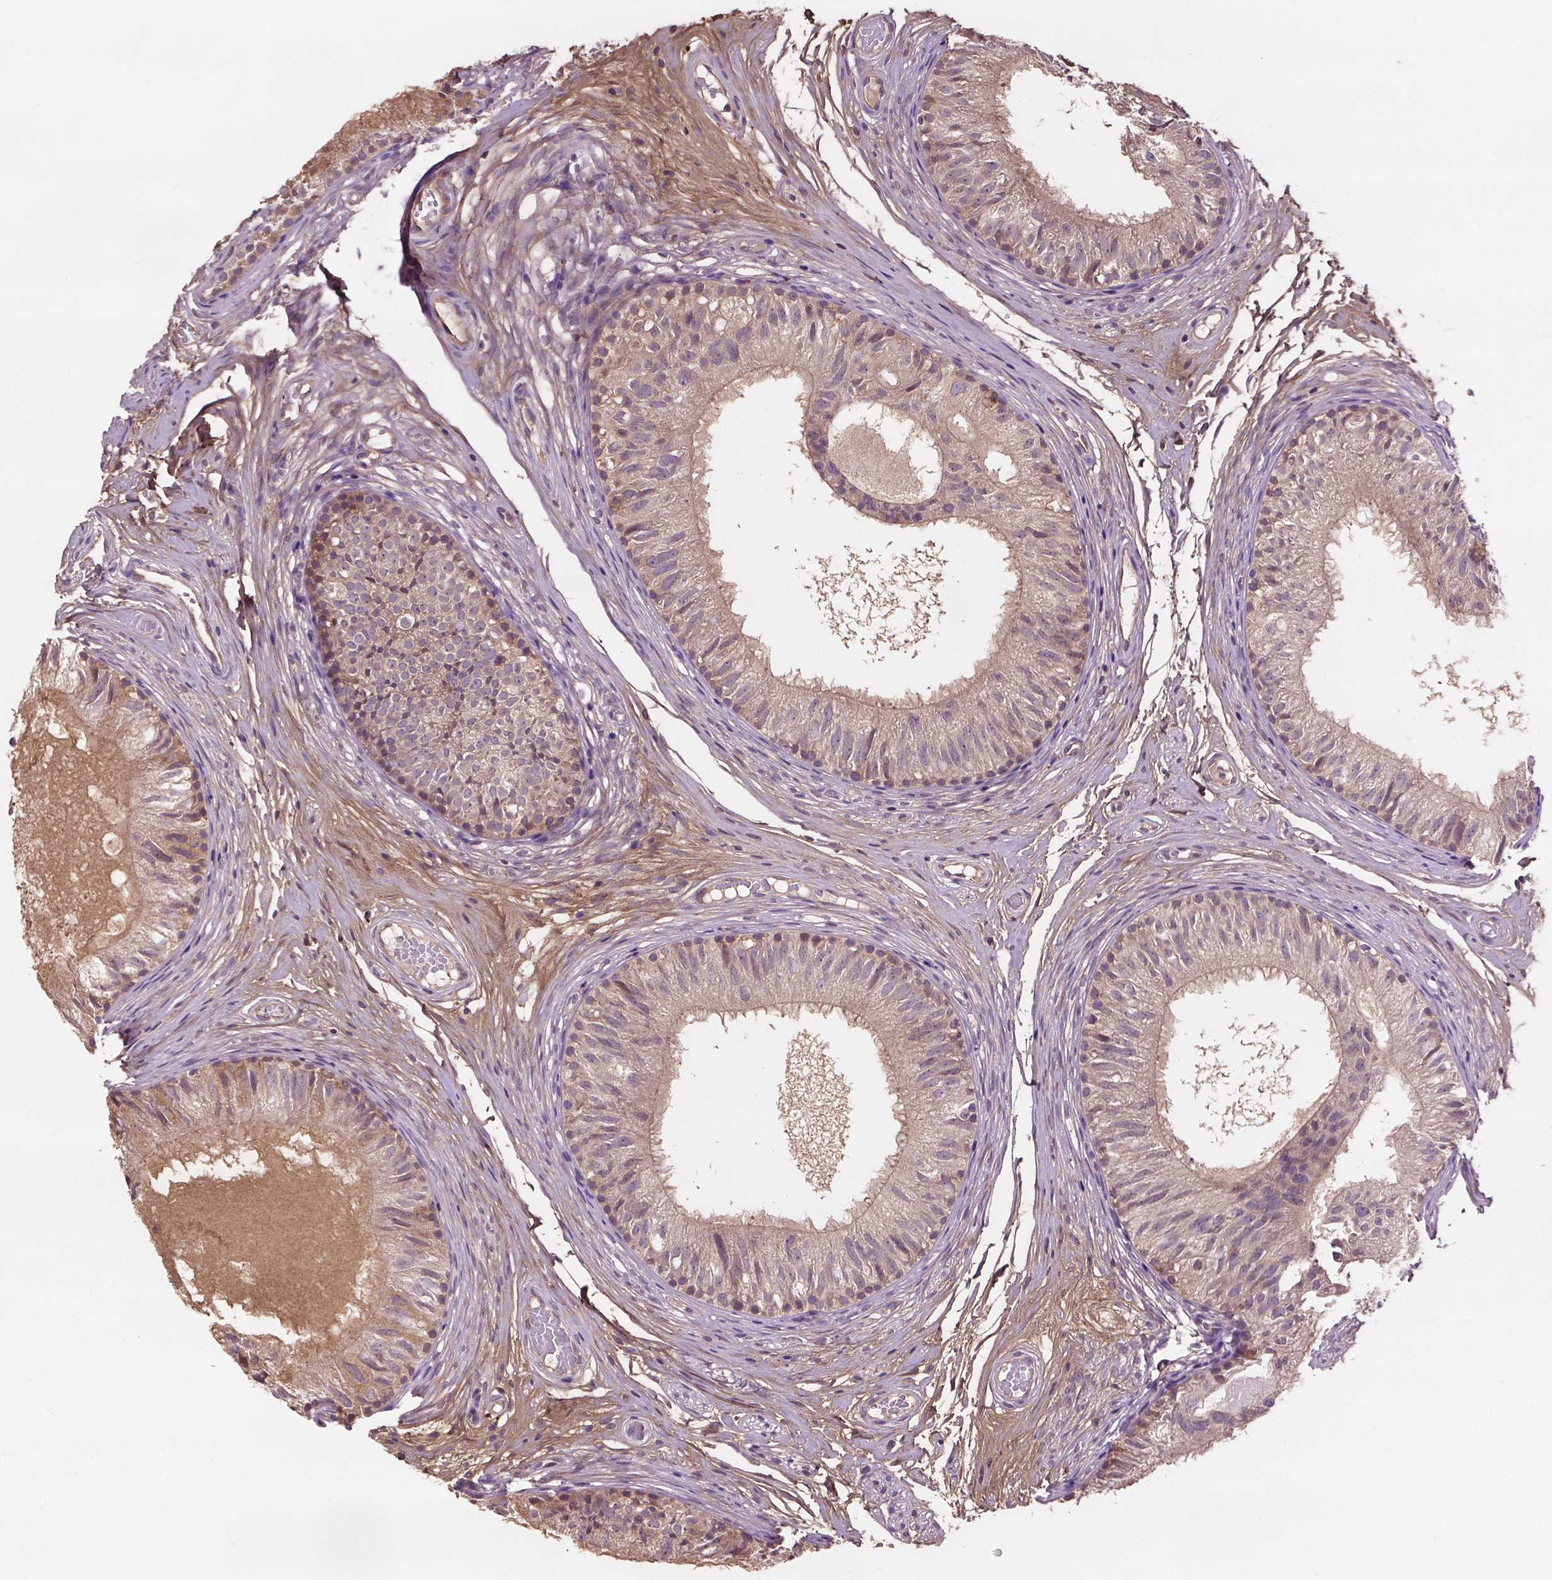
{"staining": {"intensity": "weak", "quantity": "25%-75%", "location": "cytoplasmic/membranous"}, "tissue": "epididymis", "cell_type": "Glandular cells", "image_type": "normal", "snomed": [{"axis": "morphology", "description": "Normal tissue, NOS"}, {"axis": "topography", "description": "Epididymis"}], "caption": "Weak cytoplasmic/membranous staining for a protein is identified in approximately 25%-75% of glandular cells of benign epididymis using immunohistochemistry (IHC).", "gene": "GJA9", "patient": {"sex": "male", "age": 29}}